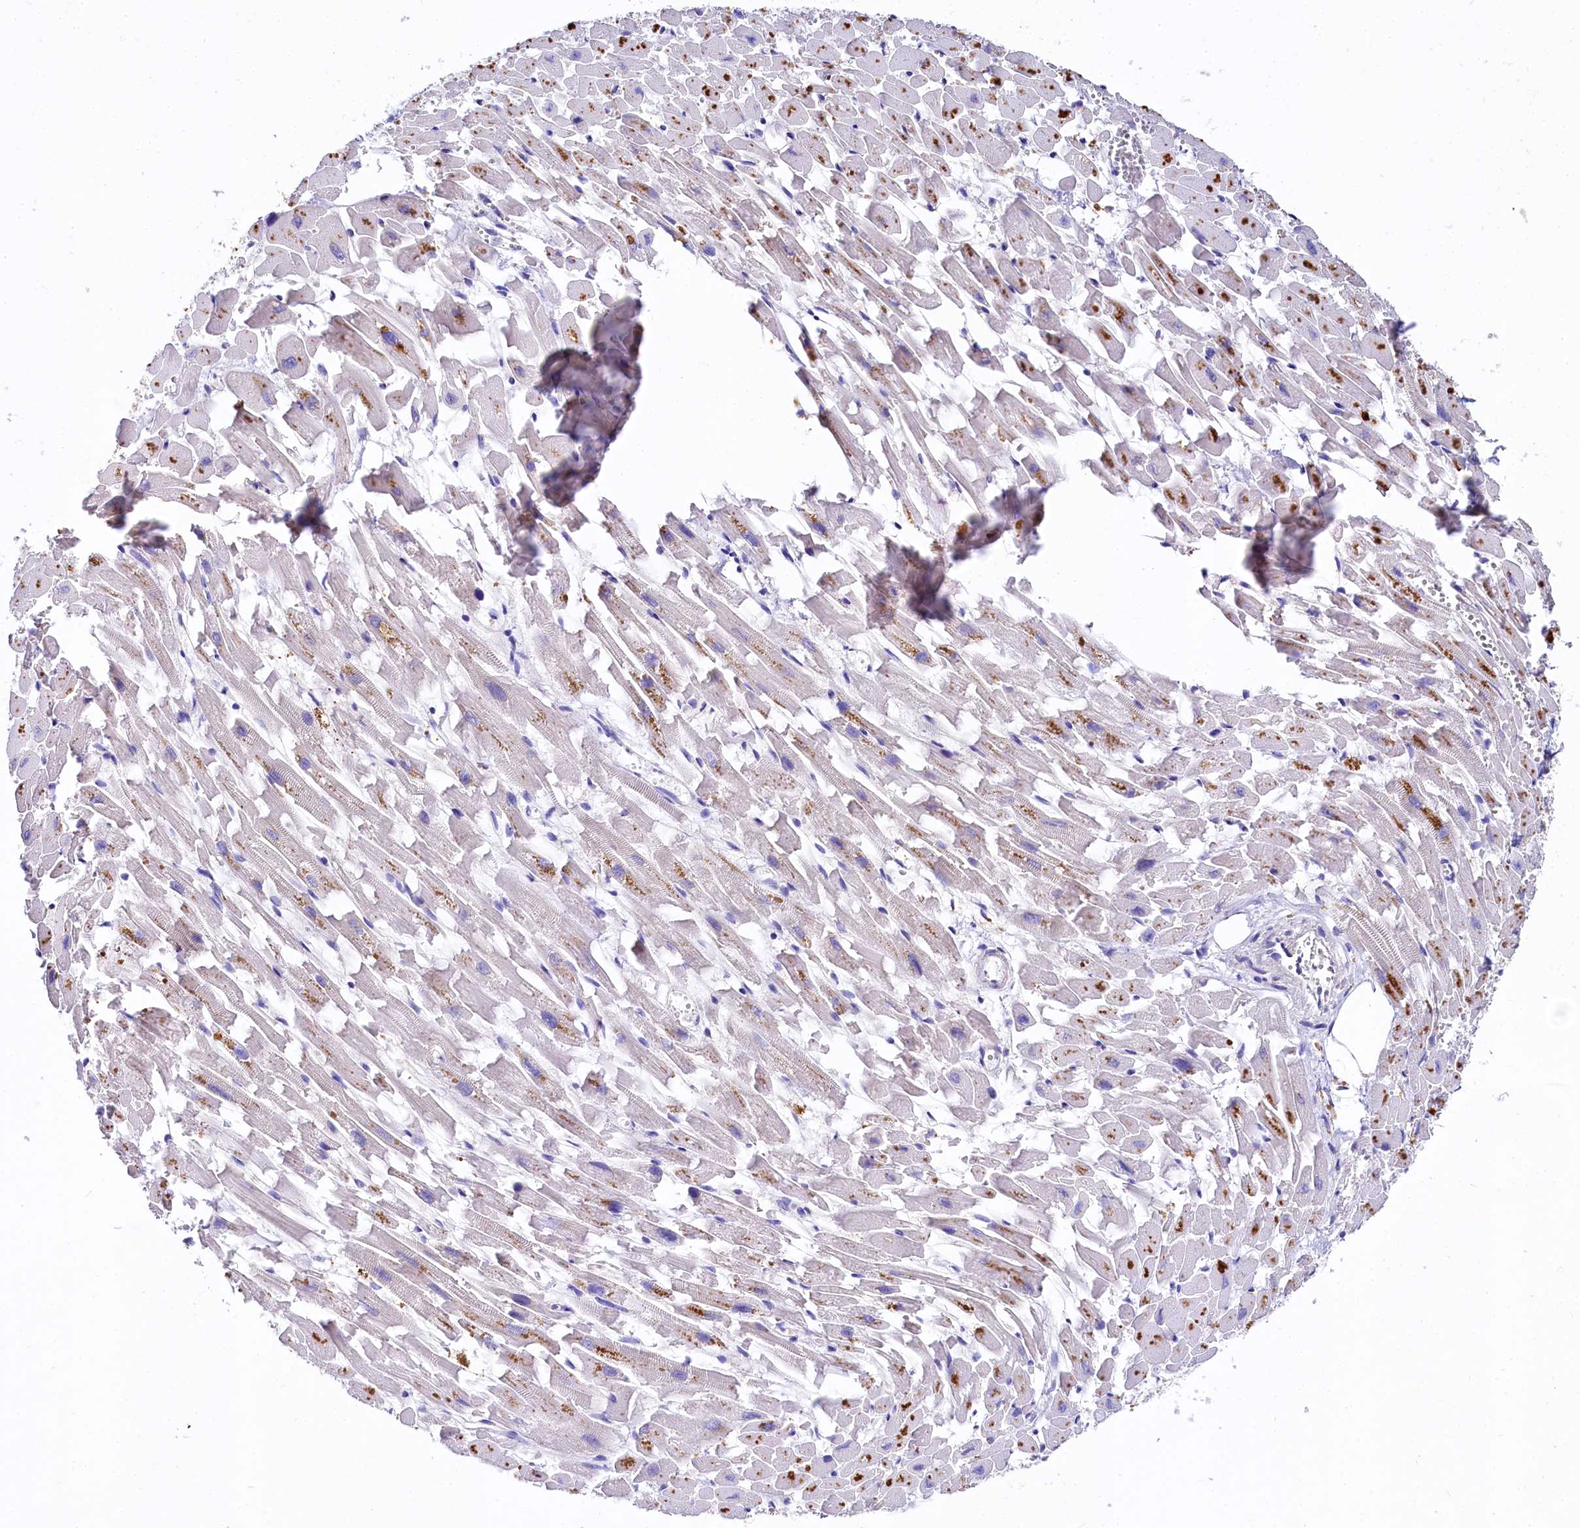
{"staining": {"intensity": "moderate", "quantity": "<25%", "location": "cytoplasmic/membranous"}, "tissue": "heart muscle", "cell_type": "Cardiomyocytes", "image_type": "normal", "snomed": [{"axis": "morphology", "description": "Normal tissue, NOS"}, {"axis": "topography", "description": "Heart"}], "caption": "DAB immunohistochemical staining of unremarkable heart muscle shows moderate cytoplasmic/membranous protein staining in approximately <25% of cardiomyocytes.", "gene": "QARS1", "patient": {"sex": "female", "age": 64}}